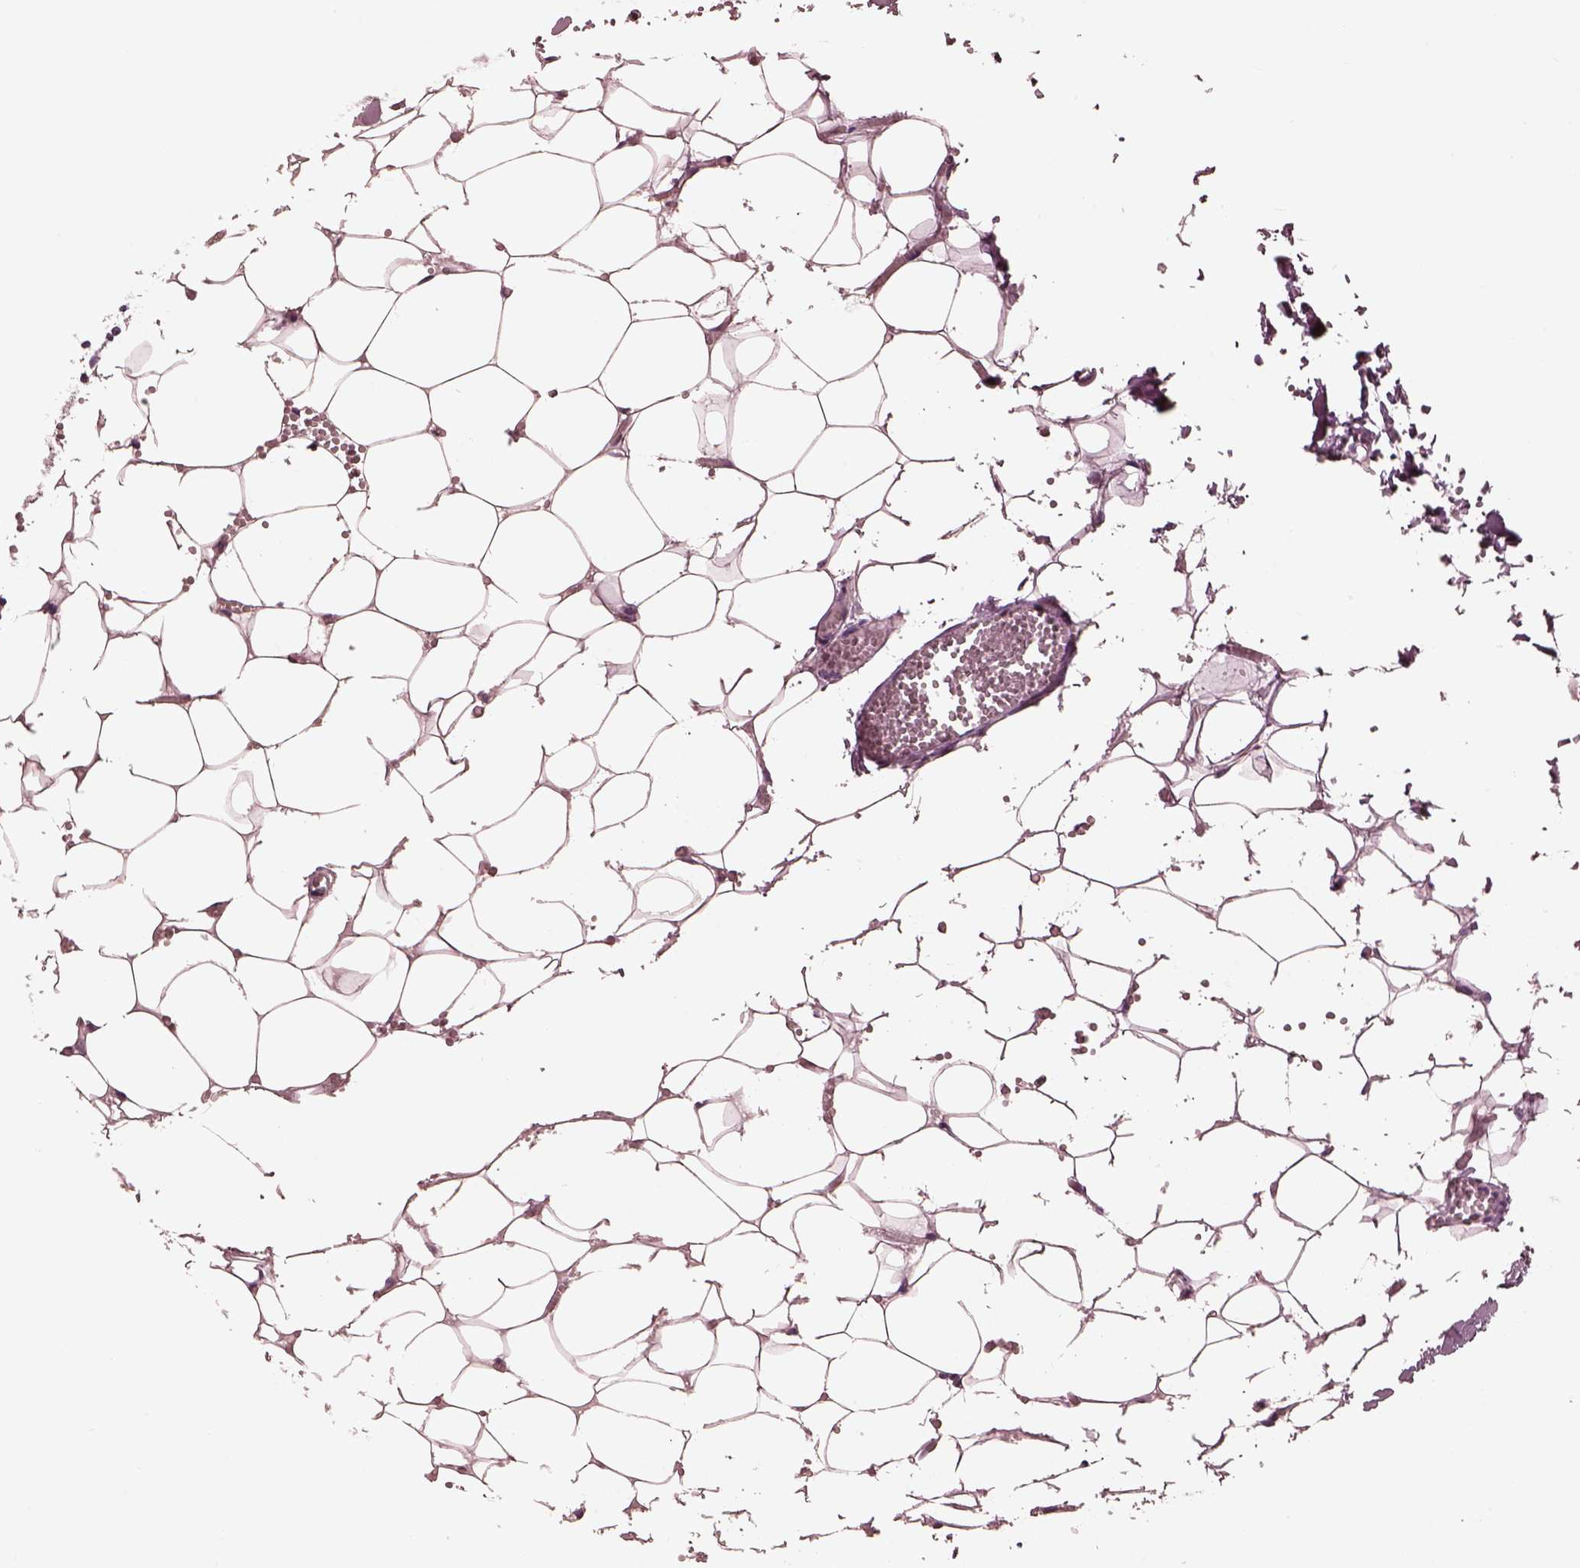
{"staining": {"intensity": "negative", "quantity": "none", "location": "none"}, "tissue": "lymph node", "cell_type": "Germinal center cells", "image_type": "normal", "snomed": [{"axis": "morphology", "description": "Normal tissue, NOS"}, {"axis": "topography", "description": "Lymph node"}], "caption": "Immunohistochemical staining of normal human lymph node demonstrates no significant staining in germinal center cells. The staining was performed using DAB to visualize the protein expression in brown, while the nuclei were stained in blue with hematoxylin (Magnification: 20x).", "gene": "CADM2", "patient": {"sex": "female", "age": 52}}